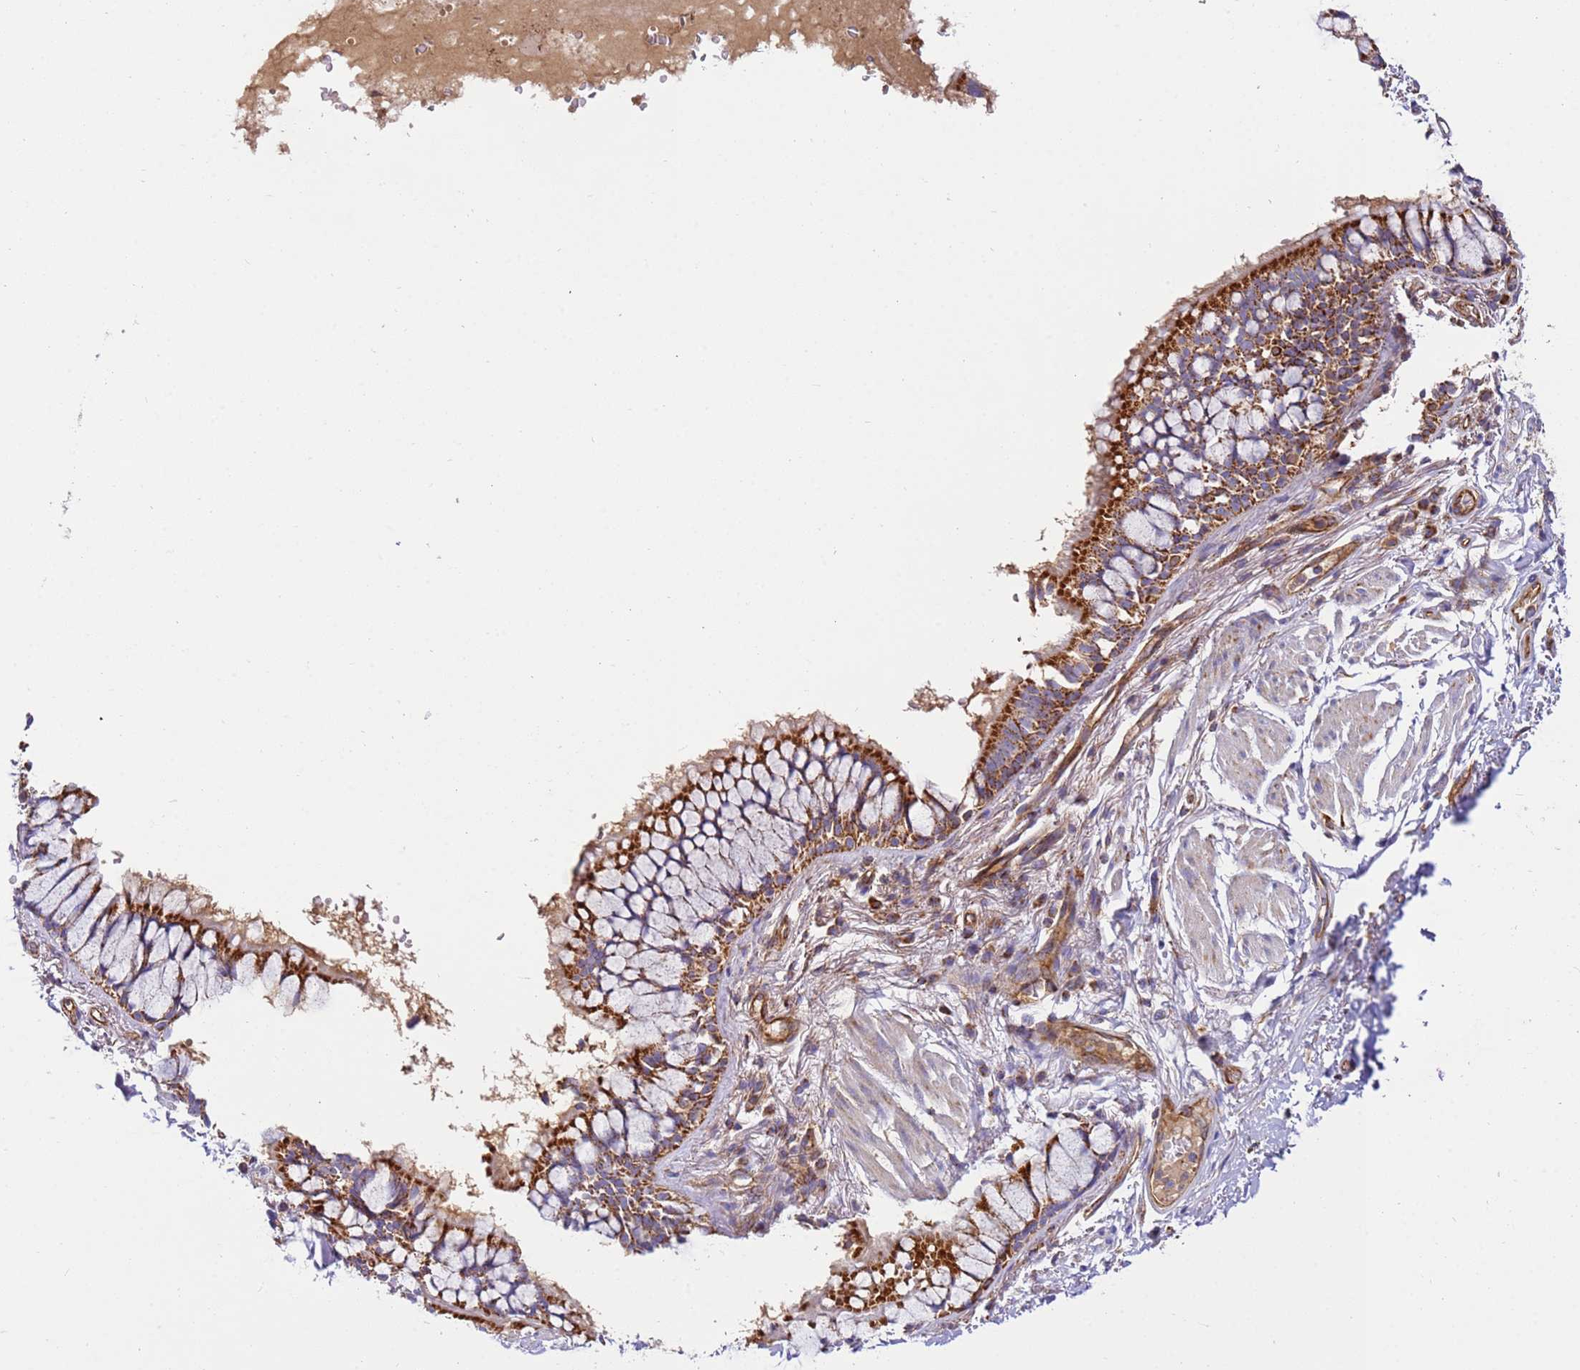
{"staining": {"intensity": "strong", "quantity": ">75%", "location": "cytoplasmic/membranous"}, "tissue": "bronchus", "cell_type": "Respiratory epithelial cells", "image_type": "normal", "snomed": [{"axis": "morphology", "description": "Normal tissue, NOS"}, {"axis": "topography", "description": "Bronchus"}], "caption": "Respiratory epithelial cells exhibit high levels of strong cytoplasmic/membranous staining in about >75% of cells in benign human bronchus. The staining was performed using DAB to visualize the protein expression in brown, while the nuclei were stained in blue with hematoxylin (Magnification: 20x).", "gene": "MRPL20", "patient": {"sex": "male", "age": 70}}